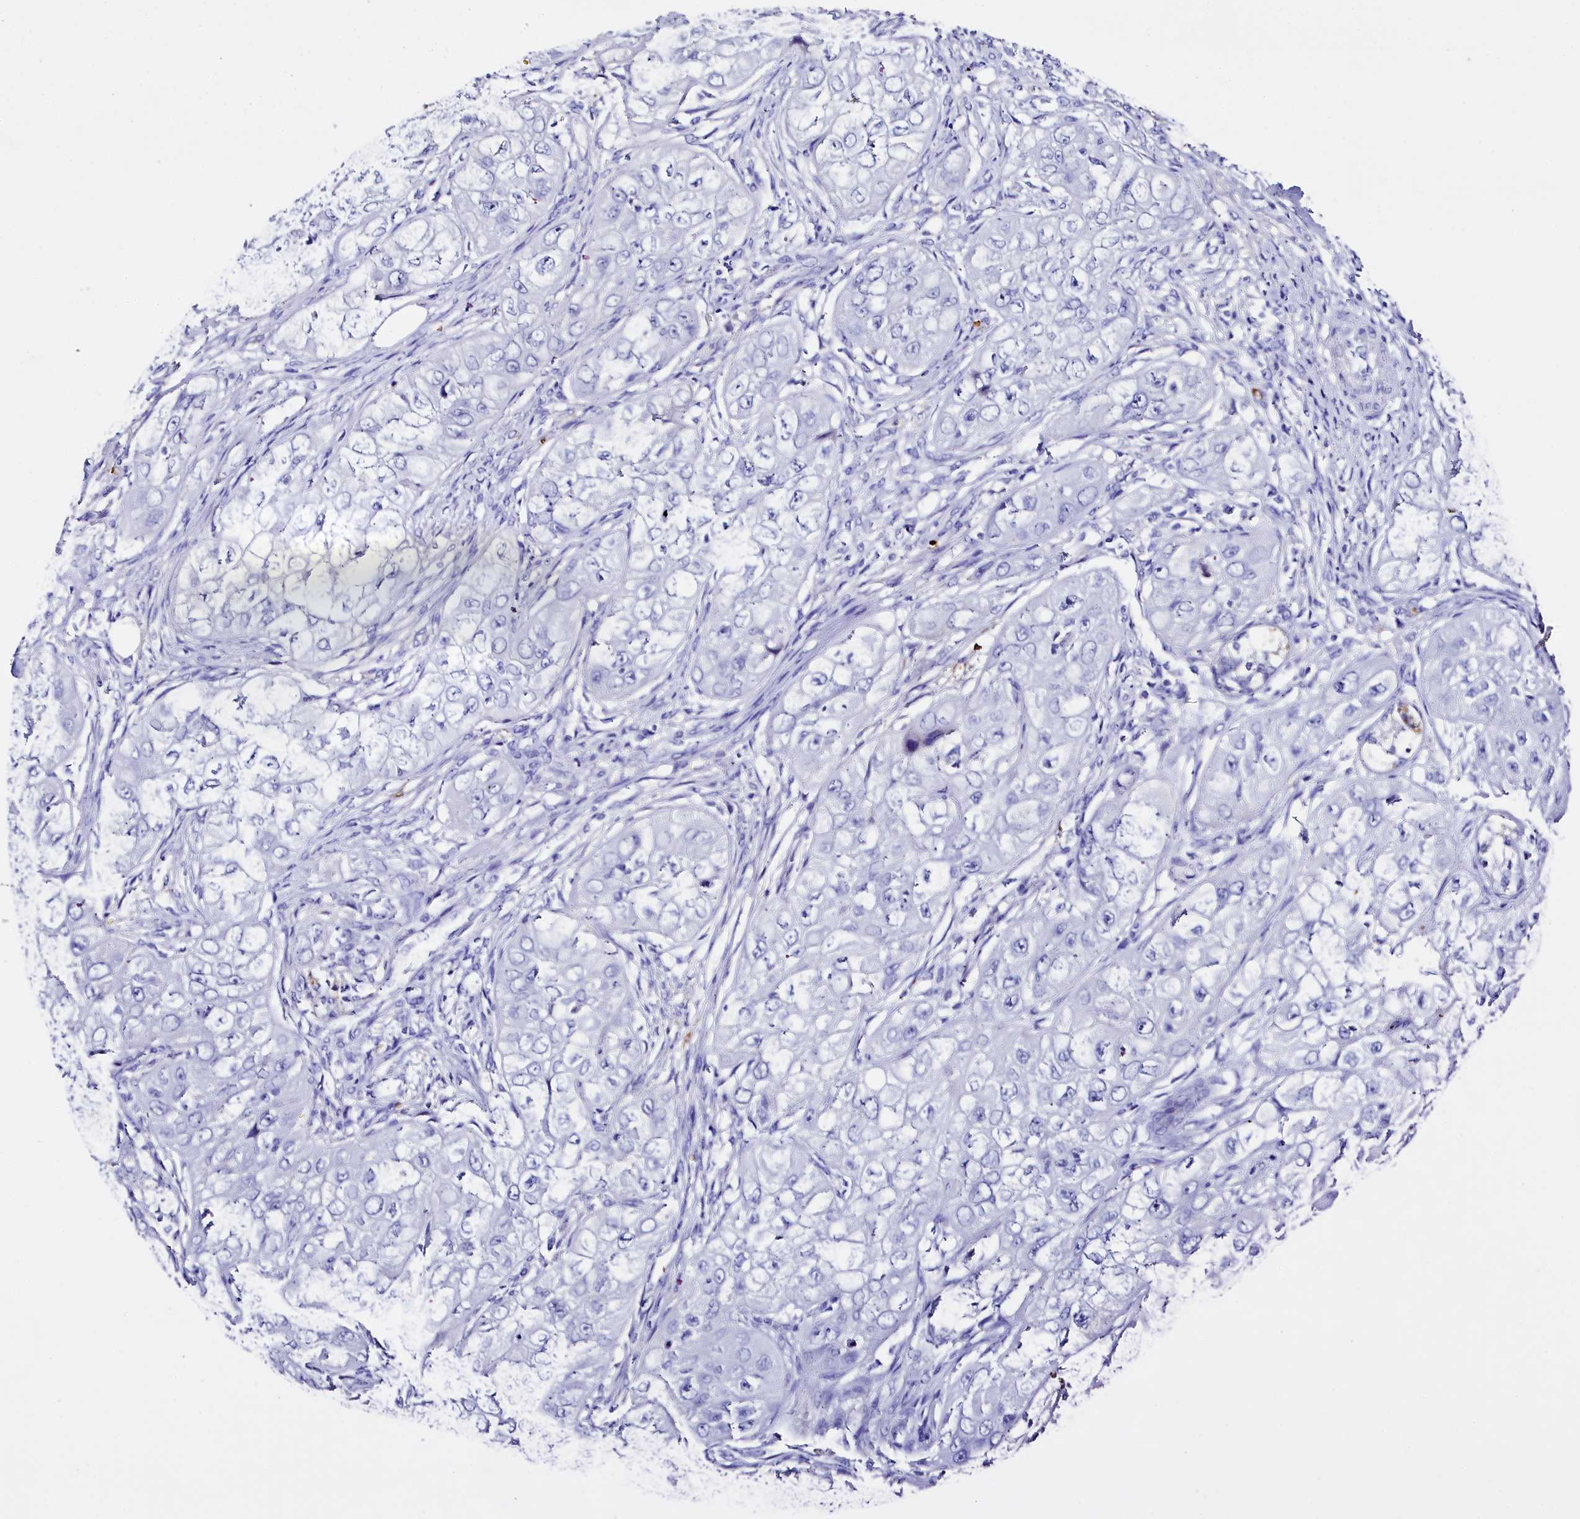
{"staining": {"intensity": "negative", "quantity": "none", "location": "none"}, "tissue": "skin cancer", "cell_type": "Tumor cells", "image_type": "cancer", "snomed": [{"axis": "morphology", "description": "Squamous cell carcinoma, NOS"}, {"axis": "topography", "description": "Skin"}, {"axis": "topography", "description": "Subcutis"}], "caption": "Immunohistochemistry micrograph of skin cancer stained for a protein (brown), which shows no expression in tumor cells.", "gene": "RPUSD3", "patient": {"sex": "male", "age": 73}}